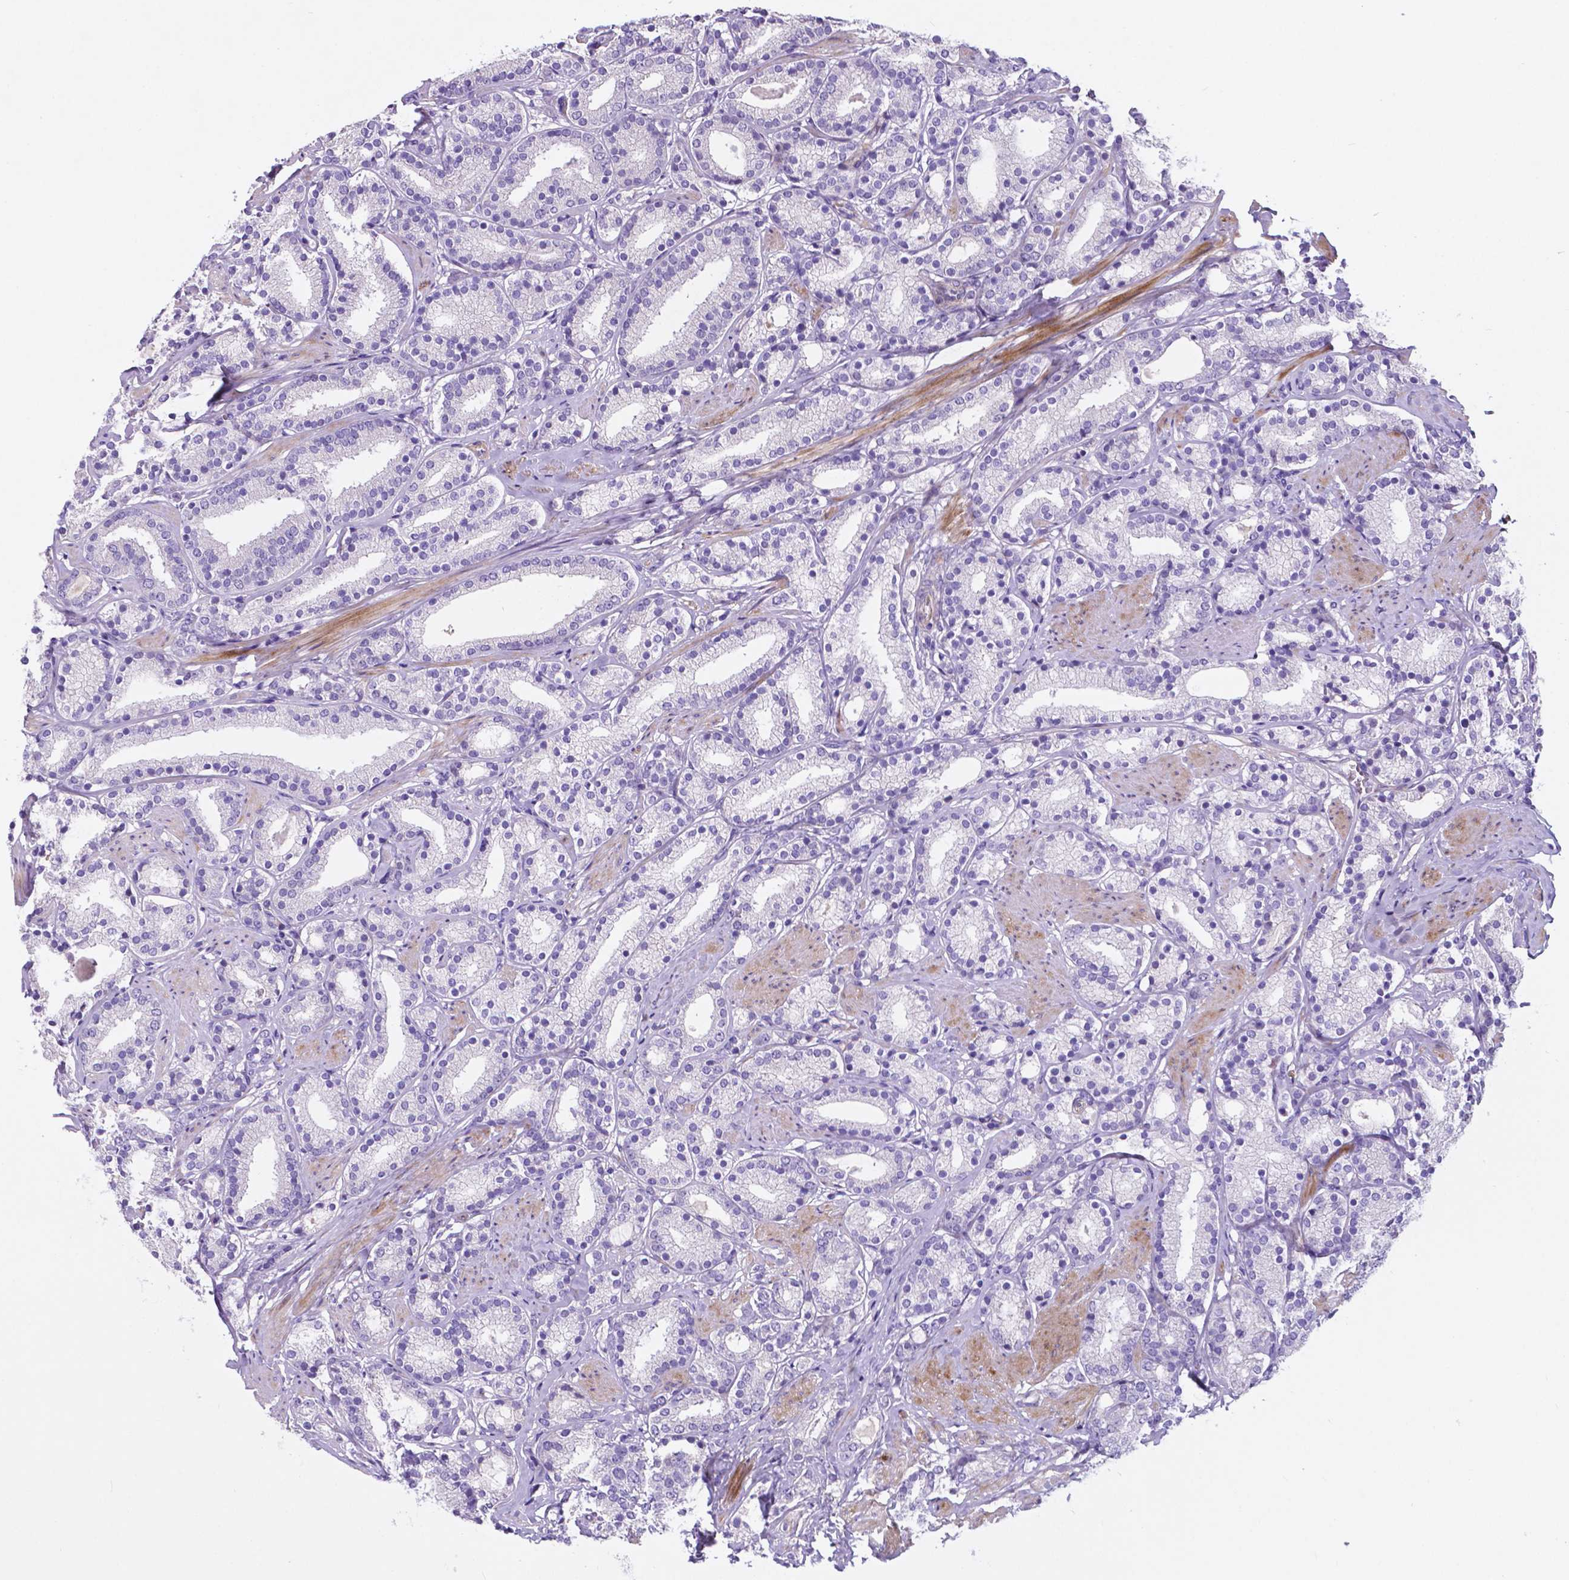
{"staining": {"intensity": "negative", "quantity": "none", "location": "none"}, "tissue": "prostate cancer", "cell_type": "Tumor cells", "image_type": "cancer", "snomed": [{"axis": "morphology", "description": "Adenocarcinoma, High grade"}, {"axis": "topography", "description": "Prostate"}], "caption": "DAB immunohistochemical staining of adenocarcinoma (high-grade) (prostate) shows no significant staining in tumor cells.", "gene": "PFKFB4", "patient": {"sex": "male", "age": 63}}